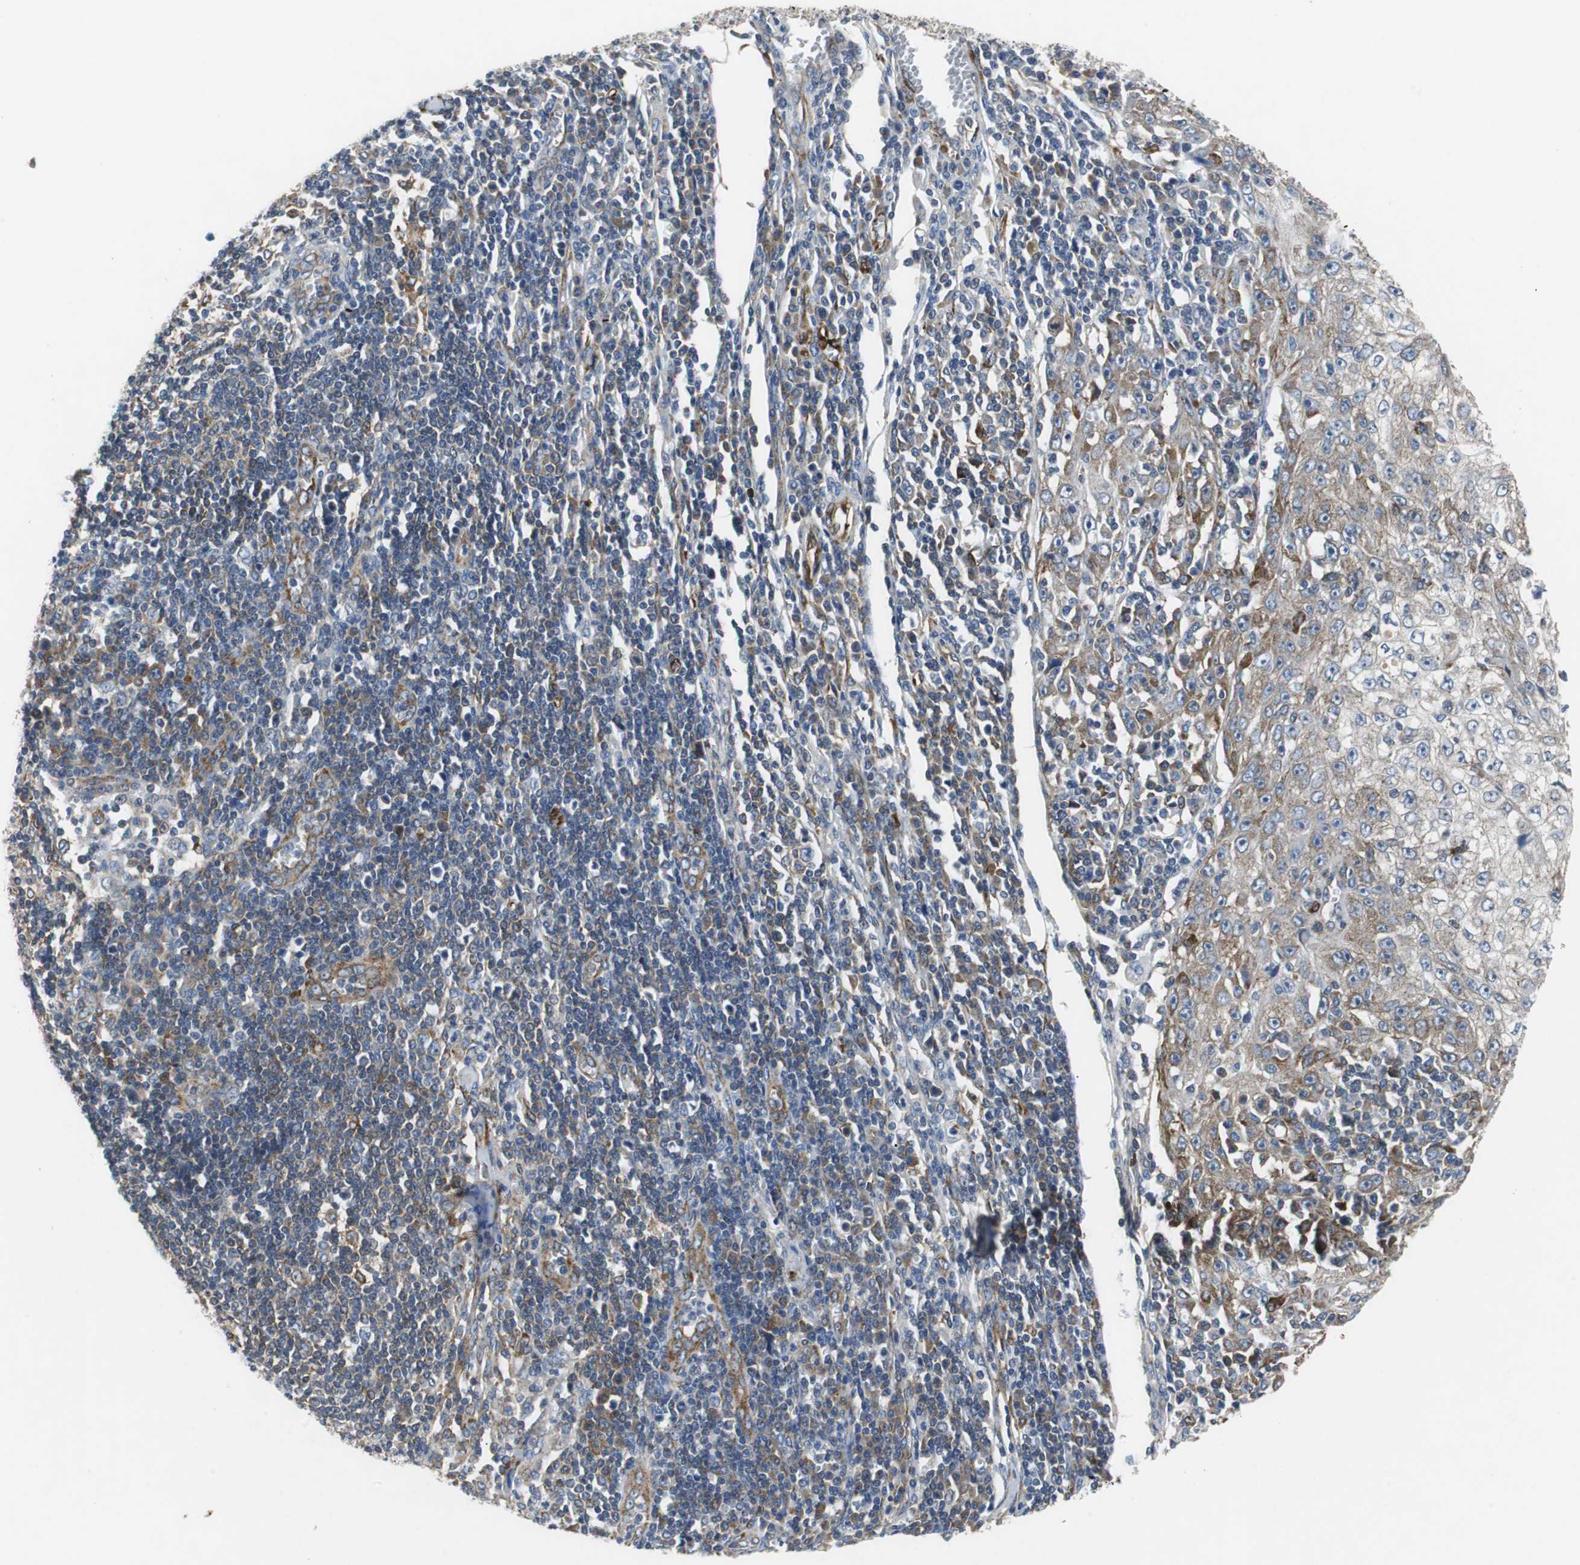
{"staining": {"intensity": "weak", "quantity": "25%-75%", "location": "cytoplasmic/membranous"}, "tissue": "skin cancer", "cell_type": "Tumor cells", "image_type": "cancer", "snomed": [{"axis": "morphology", "description": "Squamous cell carcinoma, NOS"}, {"axis": "topography", "description": "Skin"}], "caption": "Tumor cells show weak cytoplasmic/membranous expression in approximately 25%-75% of cells in skin cancer. Using DAB (brown) and hematoxylin (blue) stains, captured at high magnification using brightfield microscopy.", "gene": "ISCU", "patient": {"sex": "male", "age": 75}}